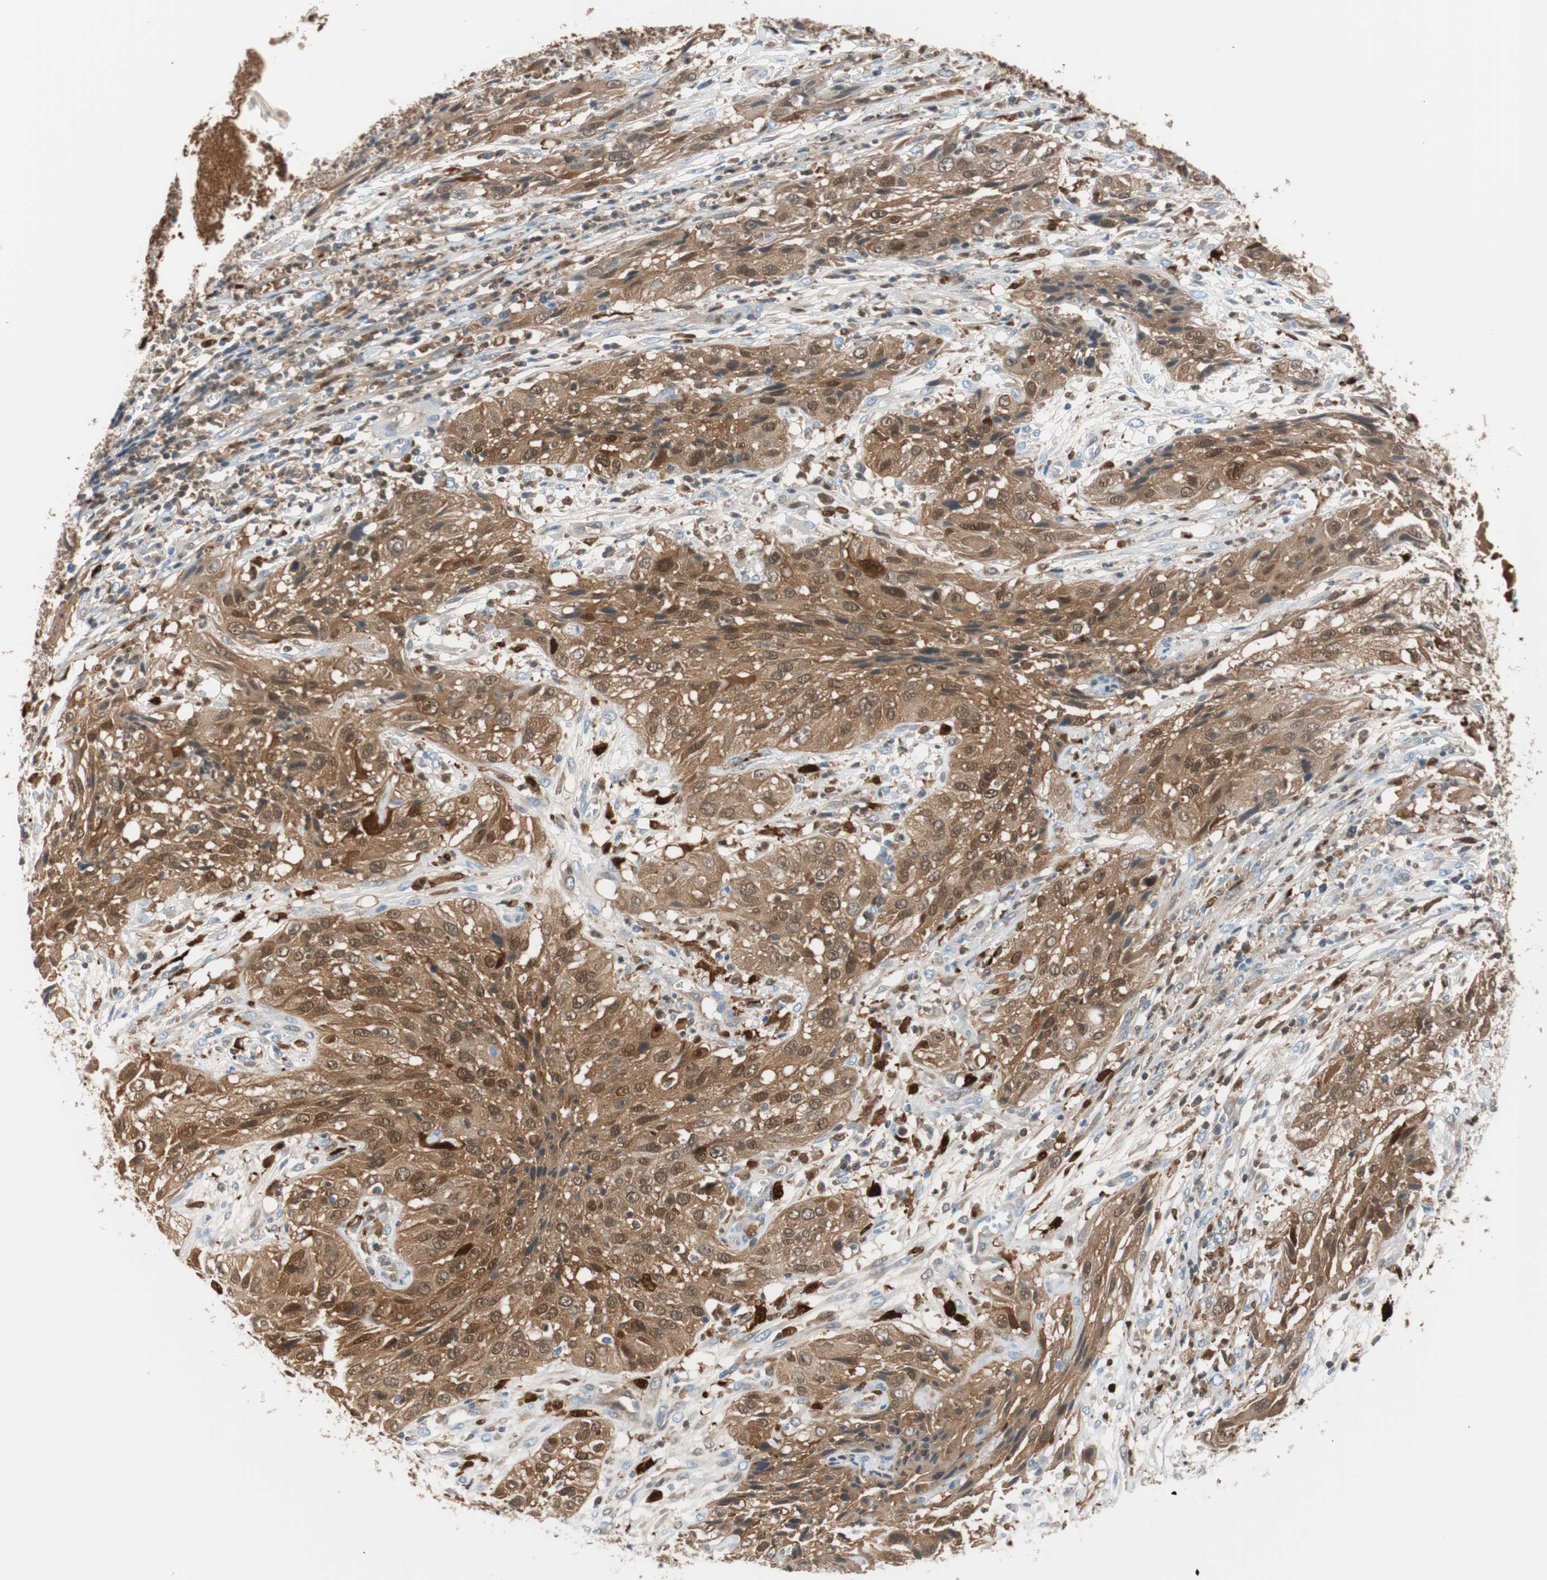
{"staining": {"intensity": "strong", "quantity": ">75%", "location": "cytoplasmic/membranous,nuclear"}, "tissue": "cervical cancer", "cell_type": "Tumor cells", "image_type": "cancer", "snomed": [{"axis": "morphology", "description": "Squamous cell carcinoma, NOS"}, {"axis": "topography", "description": "Cervix"}], "caption": "There is high levels of strong cytoplasmic/membranous and nuclear positivity in tumor cells of cervical cancer (squamous cell carcinoma), as demonstrated by immunohistochemical staining (brown color).", "gene": "IL18", "patient": {"sex": "female", "age": 32}}